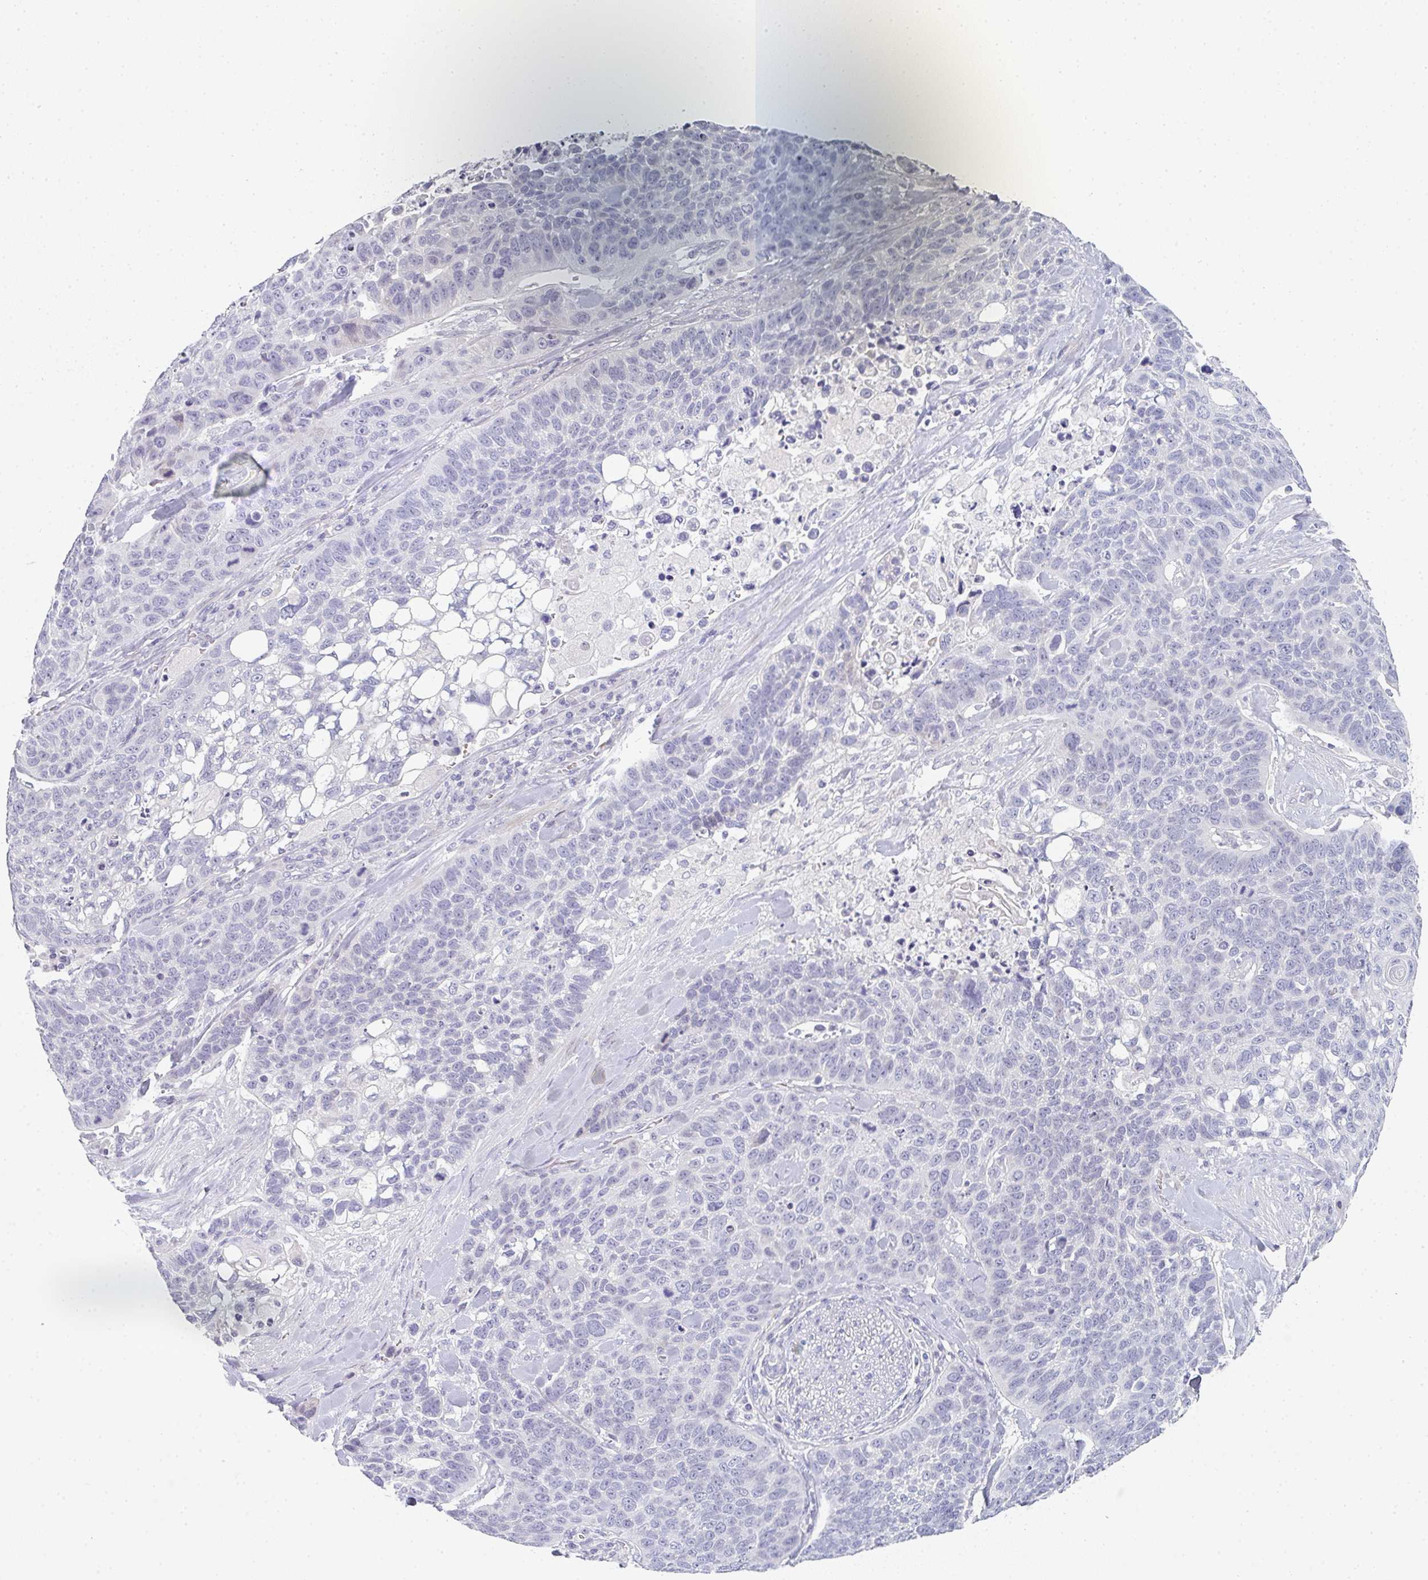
{"staining": {"intensity": "negative", "quantity": "none", "location": "none"}, "tissue": "lung cancer", "cell_type": "Tumor cells", "image_type": "cancer", "snomed": [{"axis": "morphology", "description": "Squamous cell carcinoma, NOS"}, {"axis": "topography", "description": "Lung"}], "caption": "High power microscopy image of an immunohistochemistry (IHC) histopathology image of lung squamous cell carcinoma, revealing no significant expression in tumor cells.", "gene": "NEU2", "patient": {"sex": "male", "age": 62}}